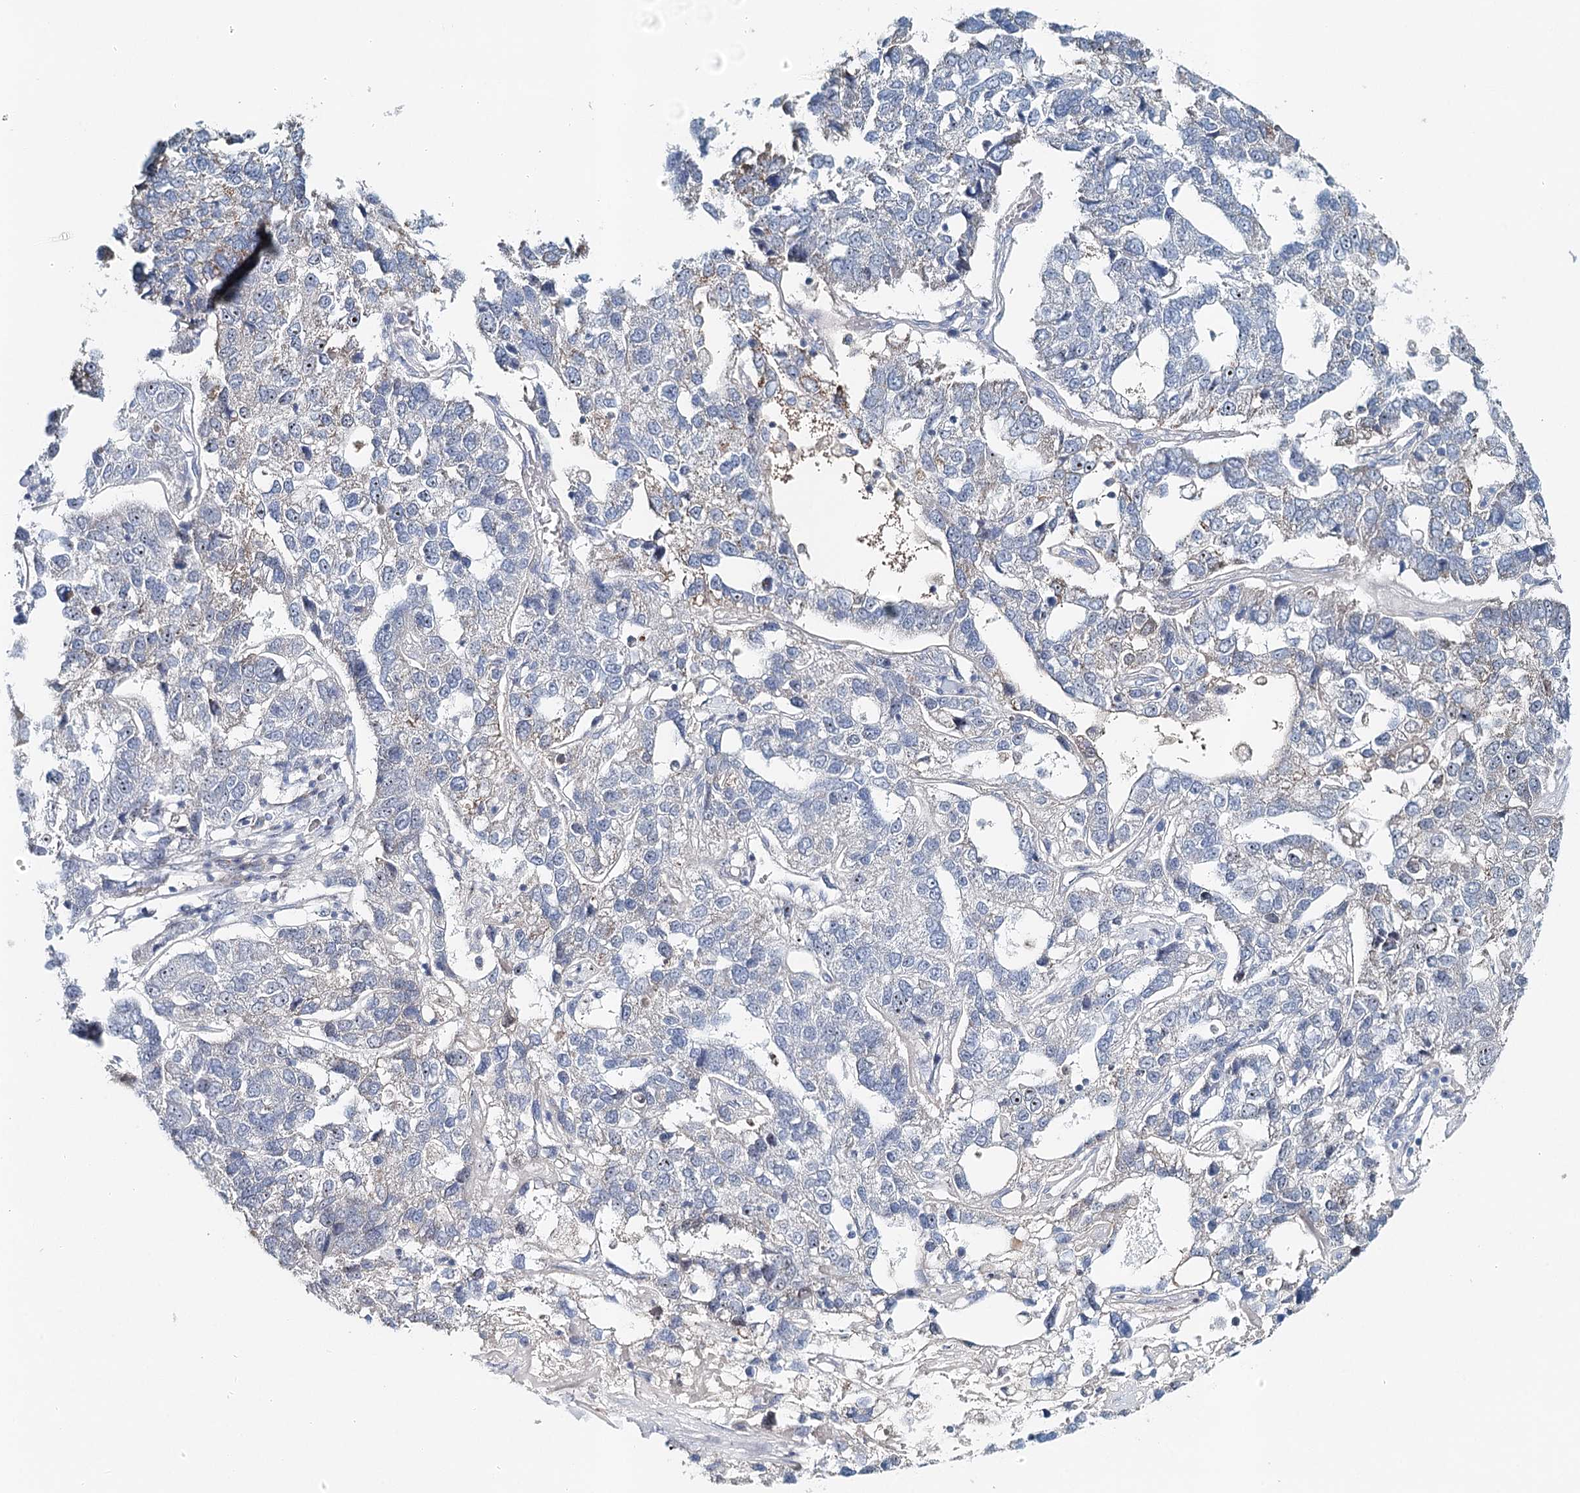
{"staining": {"intensity": "moderate", "quantity": "<25%", "location": "cytoplasmic/membranous"}, "tissue": "pancreatic cancer", "cell_type": "Tumor cells", "image_type": "cancer", "snomed": [{"axis": "morphology", "description": "Adenocarcinoma, NOS"}, {"axis": "topography", "description": "Pancreas"}], "caption": "Pancreatic adenocarcinoma stained with a brown dye displays moderate cytoplasmic/membranous positive positivity in approximately <25% of tumor cells.", "gene": "RBM43", "patient": {"sex": "female", "age": 61}}